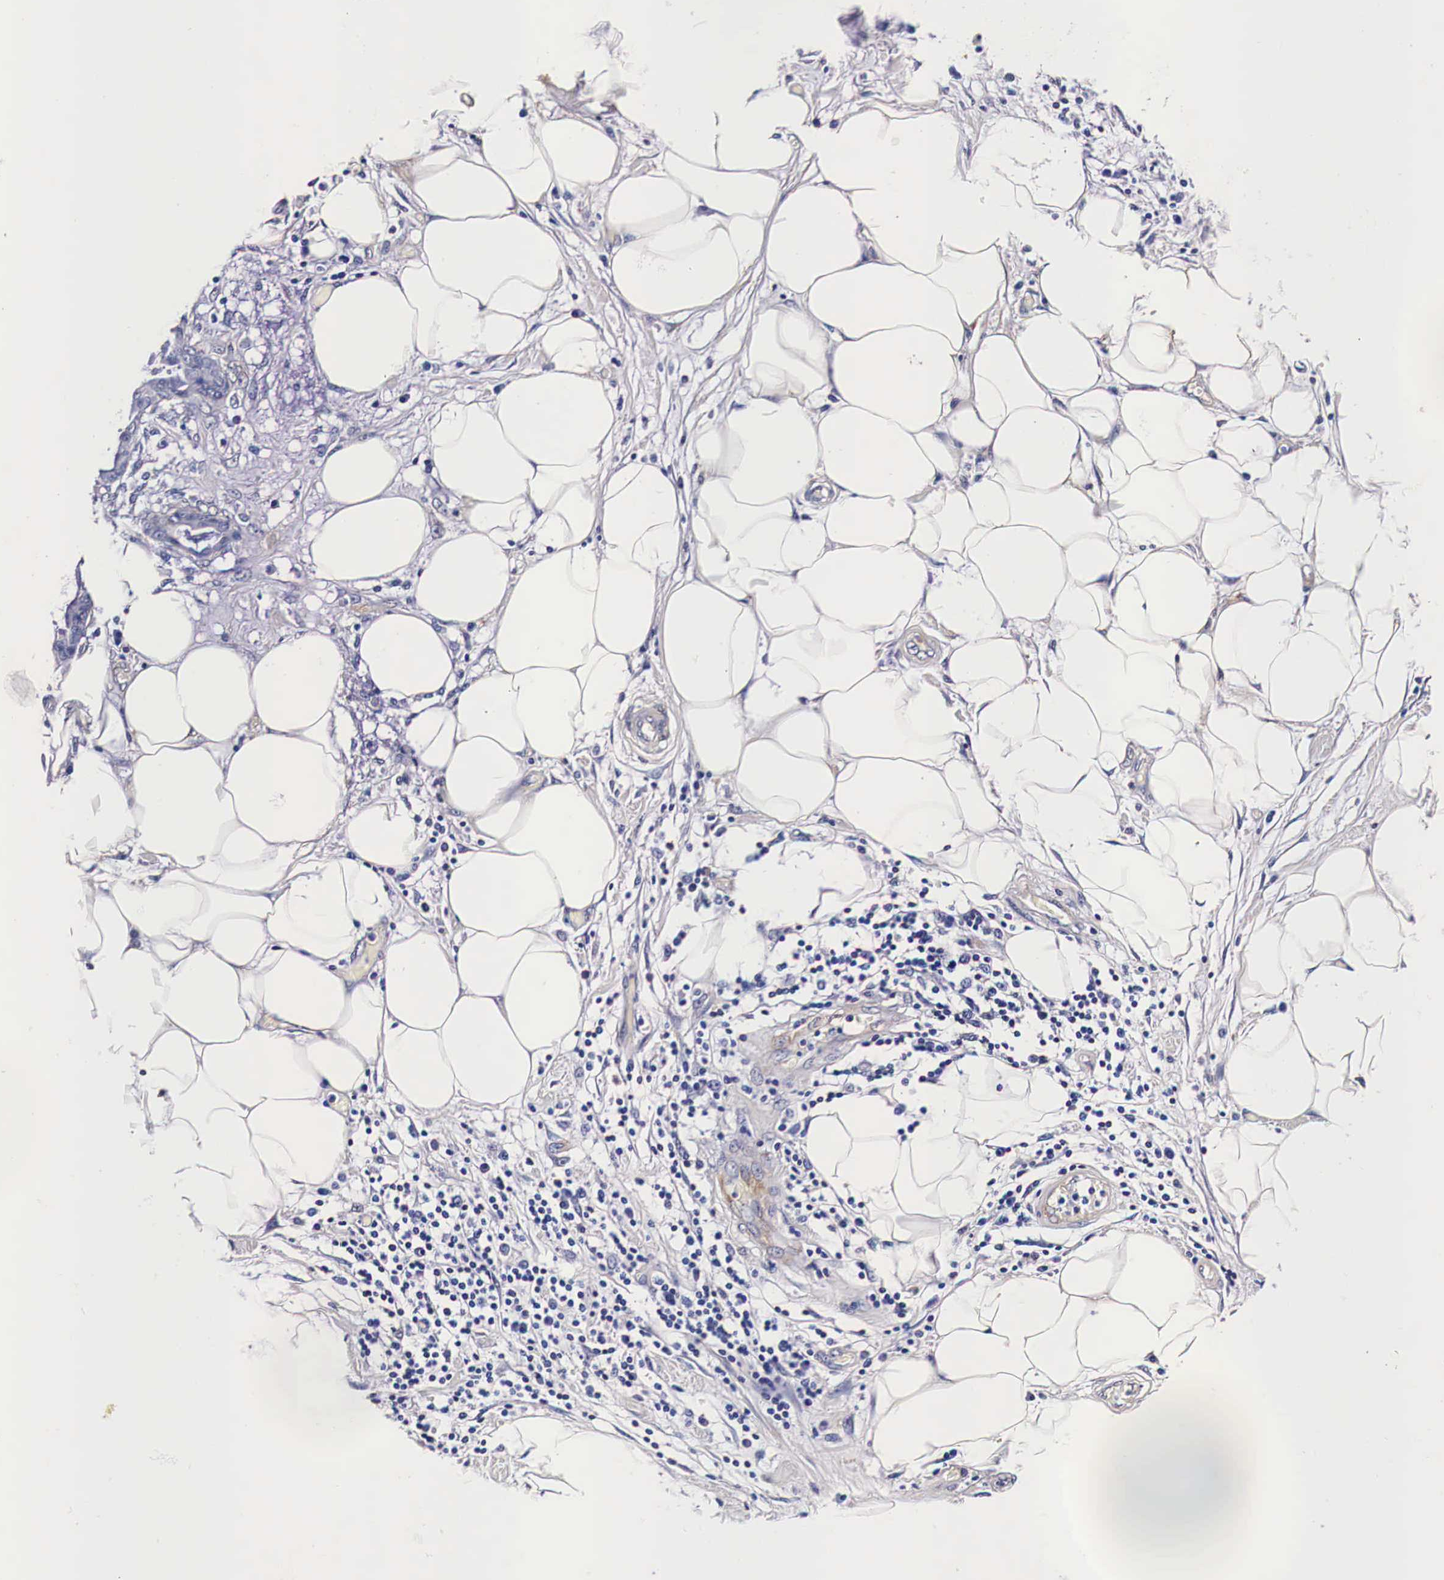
{"staining": {"intensity": "weak", "quantity": "<25%", "location": "cytoplasmic/membranous"}, "tissue": "pancreatic cancer", "cell_type": "Tumor cells", "image_type": "cancer", "snomed": [{"axis": "morphology", "description": "Adenocarcinoma, NOS"}, {"axis": "topography", "description": "Pancreas"}], "caption": "Immunohistochemistry (IHC) image of adenocarcinoma (pancreatic) stained for a protein (brown), which exhibits no staining in tumor cells.", "gene": "HSPB1", "patient": {"sex": "female", "age": 64}}